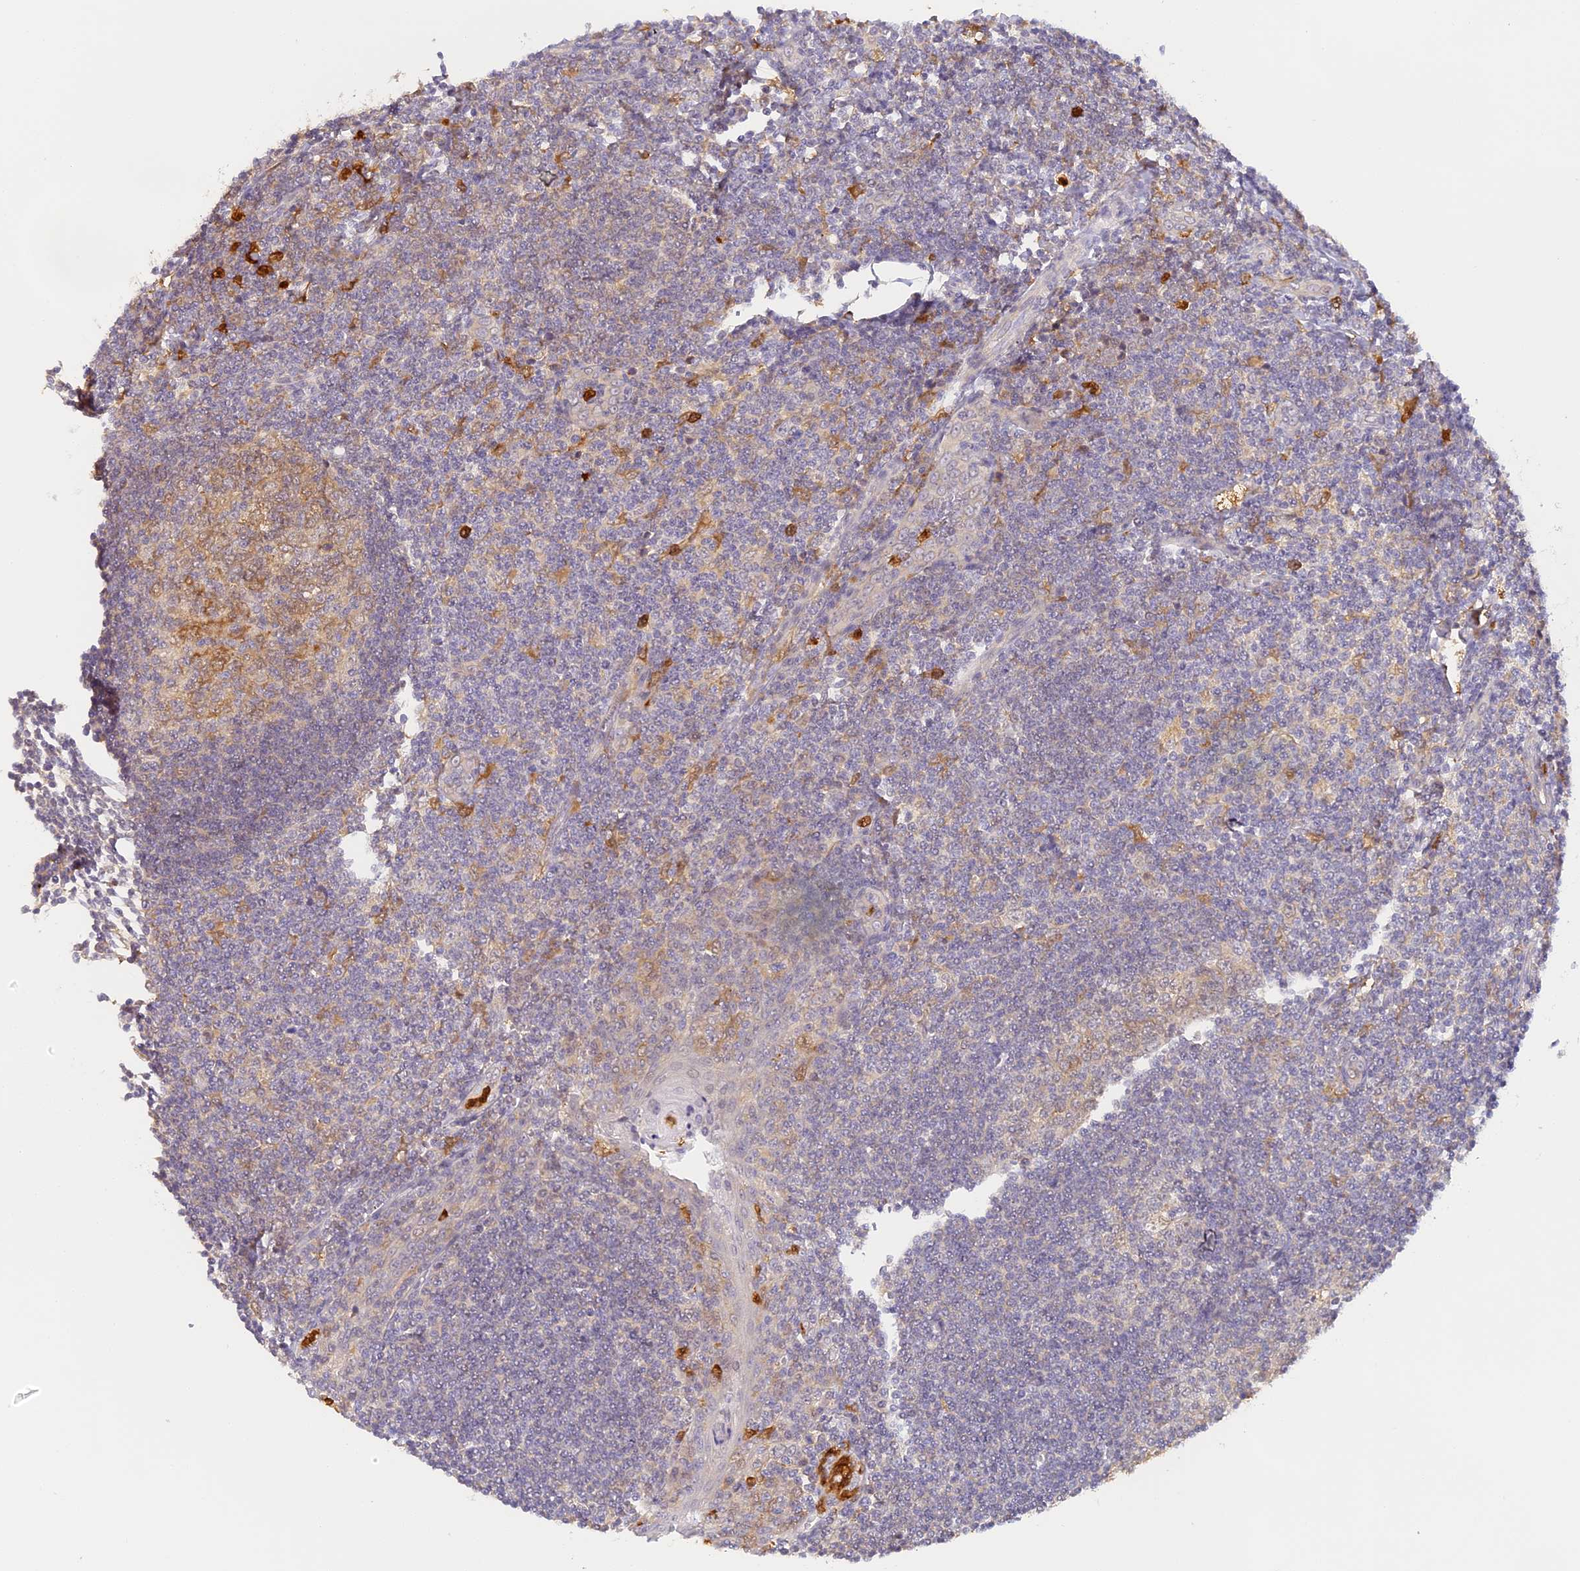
{"staining": {"intensity": "moderate", "quantity": "<25%", "location": "none"}, "tissue": "tonsil", "cell_type": "Germinal center cells", "image_type": "normal", "snomed": [{"axis": "morphology", "description": "Normal tissue, NOS"}, {"axis": "topography", "description": "Tonsil"}], "caption": "Immunohistochemical staining of unremarkable tonsil demonstrates moderate None protein positivity in approximately <25% of germinal center cells.", "gene": "NCF4", "patient": {"sex": "male", "age": 27}}